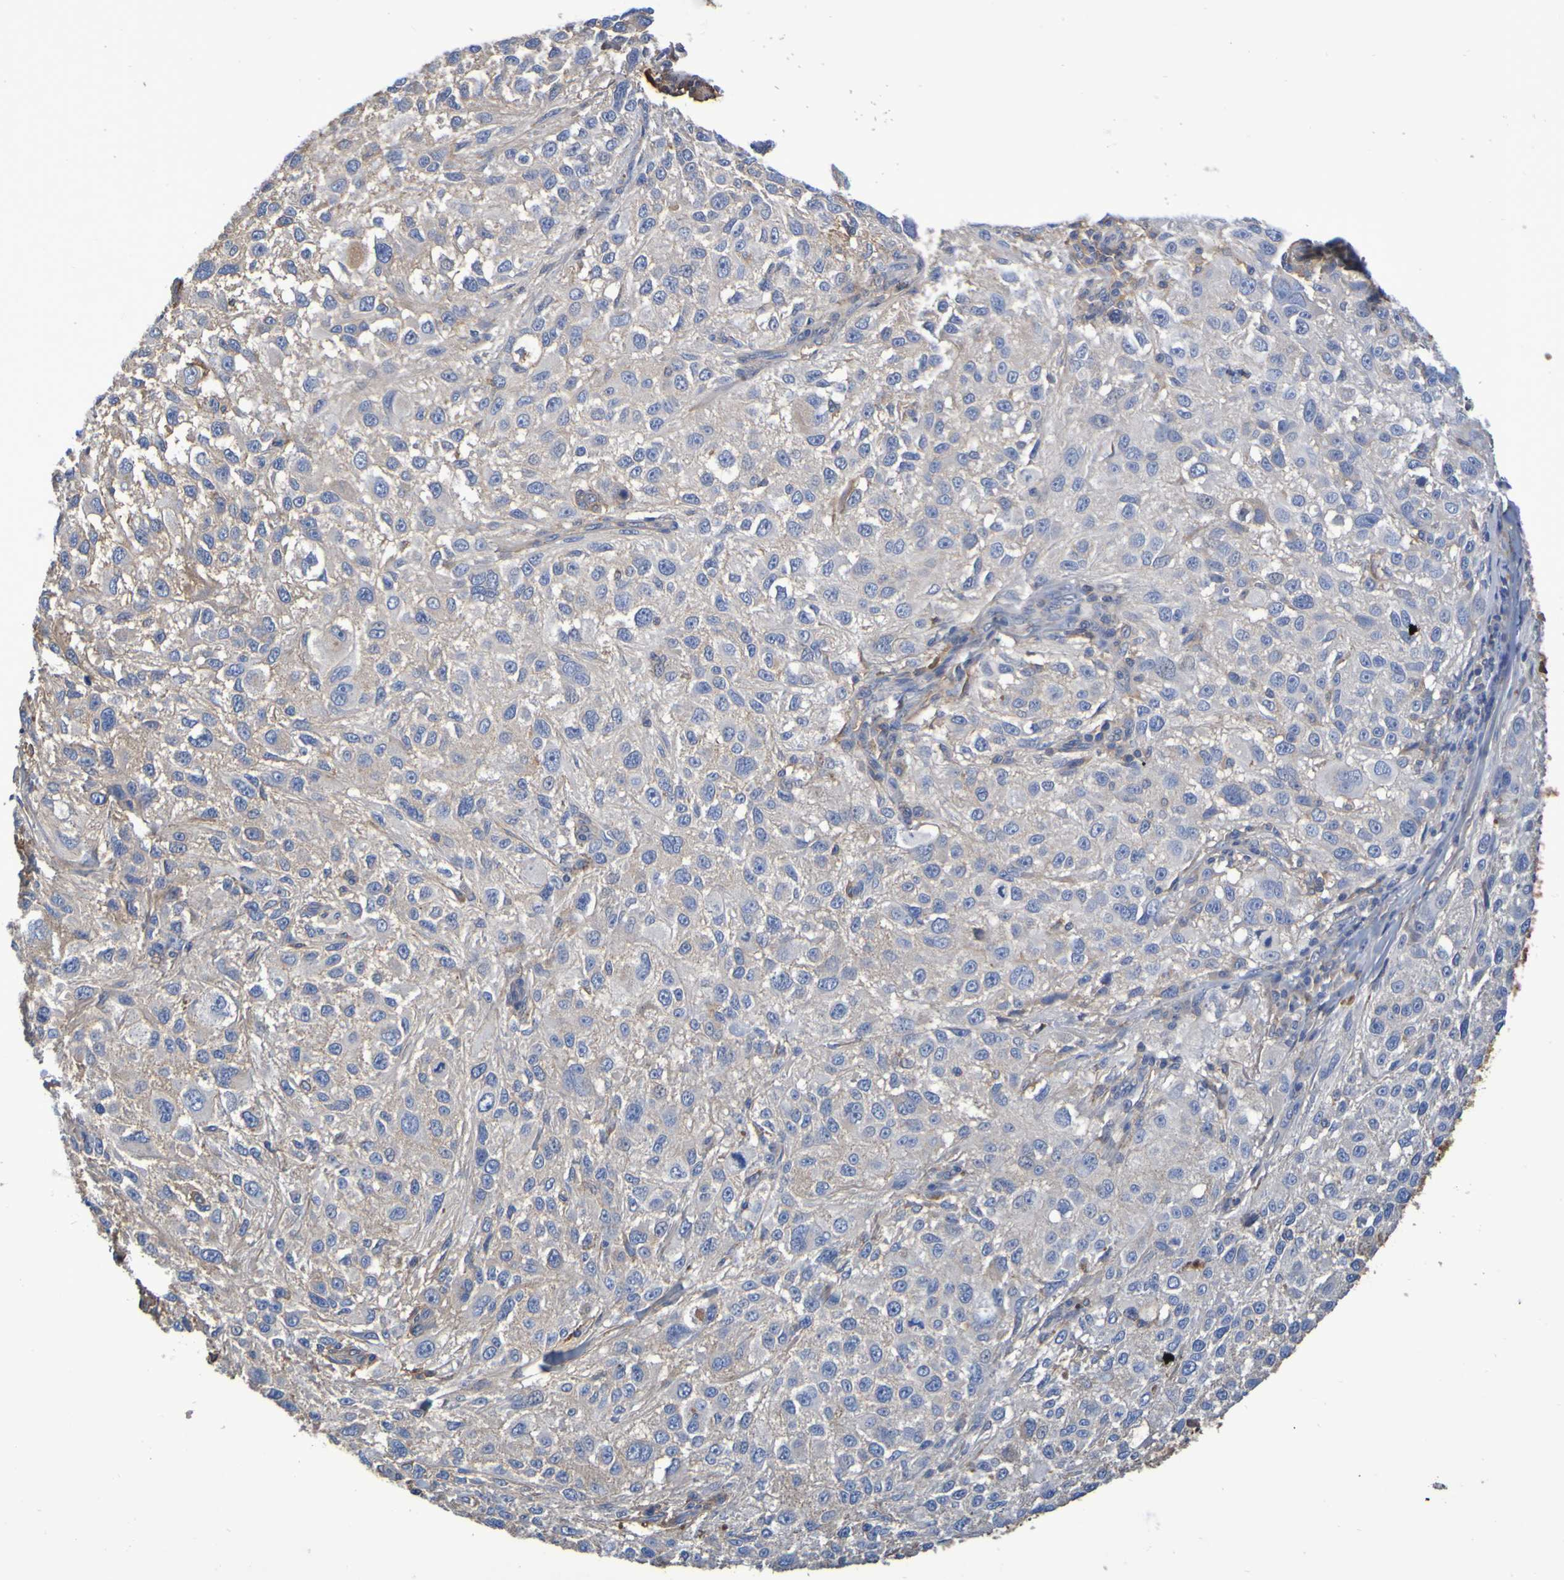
{"staining": {"intensity": "negative", "quantity": "none", "location": "none"}, "tissue": "melanoma", "cell_type": "Tumor cells", "image_type": "cancer", "snomed": [{"axis": "morphology", "description": "Necrosis, NOS"}, {"axis": "morphology", "description": "Malignant melanoma, NOS"}, {"axis": "topography", "description": "Skin"}], "caption": "This is an IHC histopathology image of malignant melanoma. There is no staining in tumor cells.", "gene": "GAB3", "patient": {"sex": "female", "age": 87}}